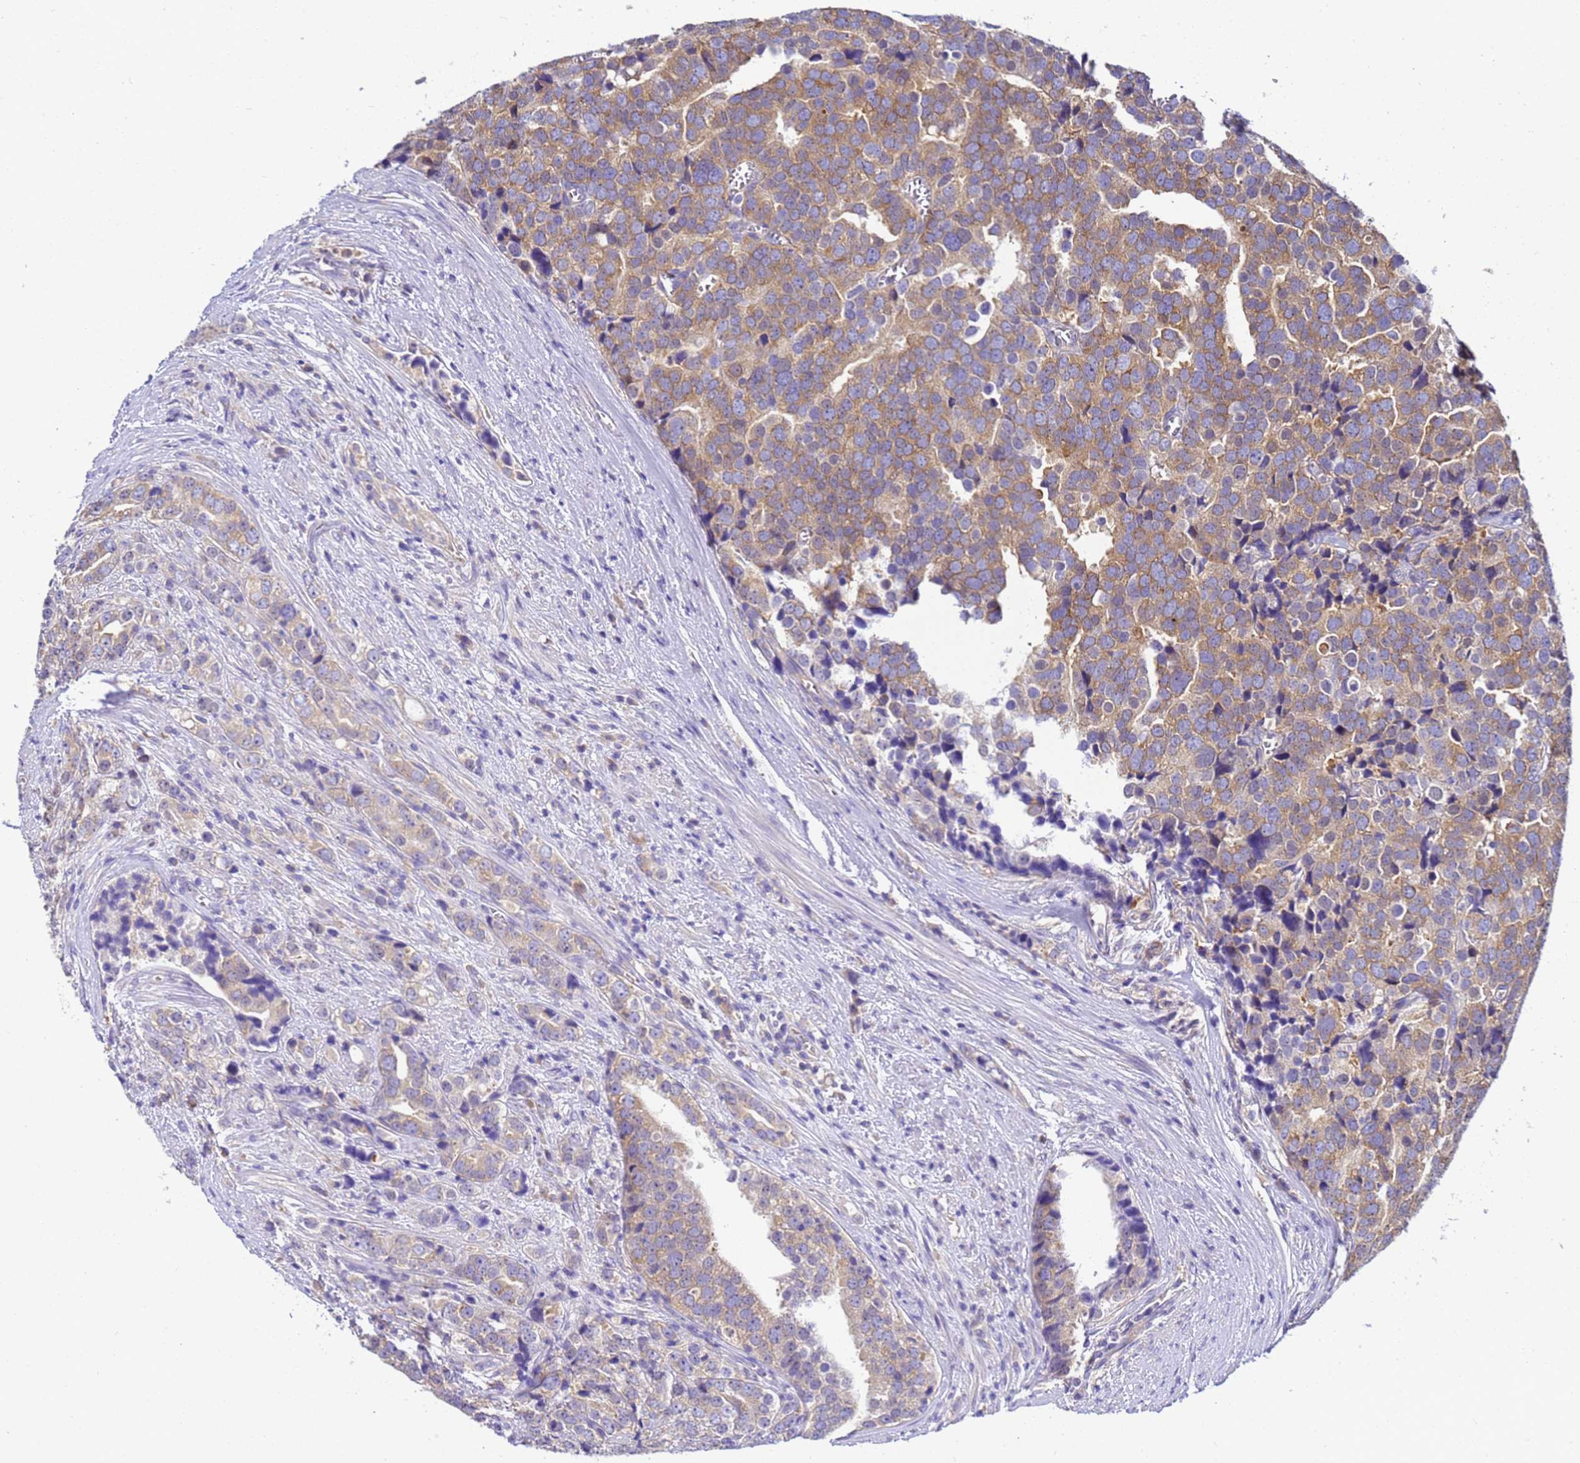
{"staining": {"intensity": "moderate", "quantity": "25%-75%", "location": "cytoplasmic/membranous"}, "tissue": "prostate cancer", "cell_type": "Tumor cells", "image_type": "cancer", "snomed": [{"axis": "morphology", "description": "Adenocarcinoma, High grade"}, {"axis": "topography", "description": "Prostate"}], "caption": "Immunohistochemical staining of human prostate cancer (high-grade adenocarcinoma) demonstrates medium levels of moderate cytoplasmic/membranous positivity in approximately 25%-75% of tumor cells.", "gene": "NARS1", "patient": {"sex": "male", "age": 71}}